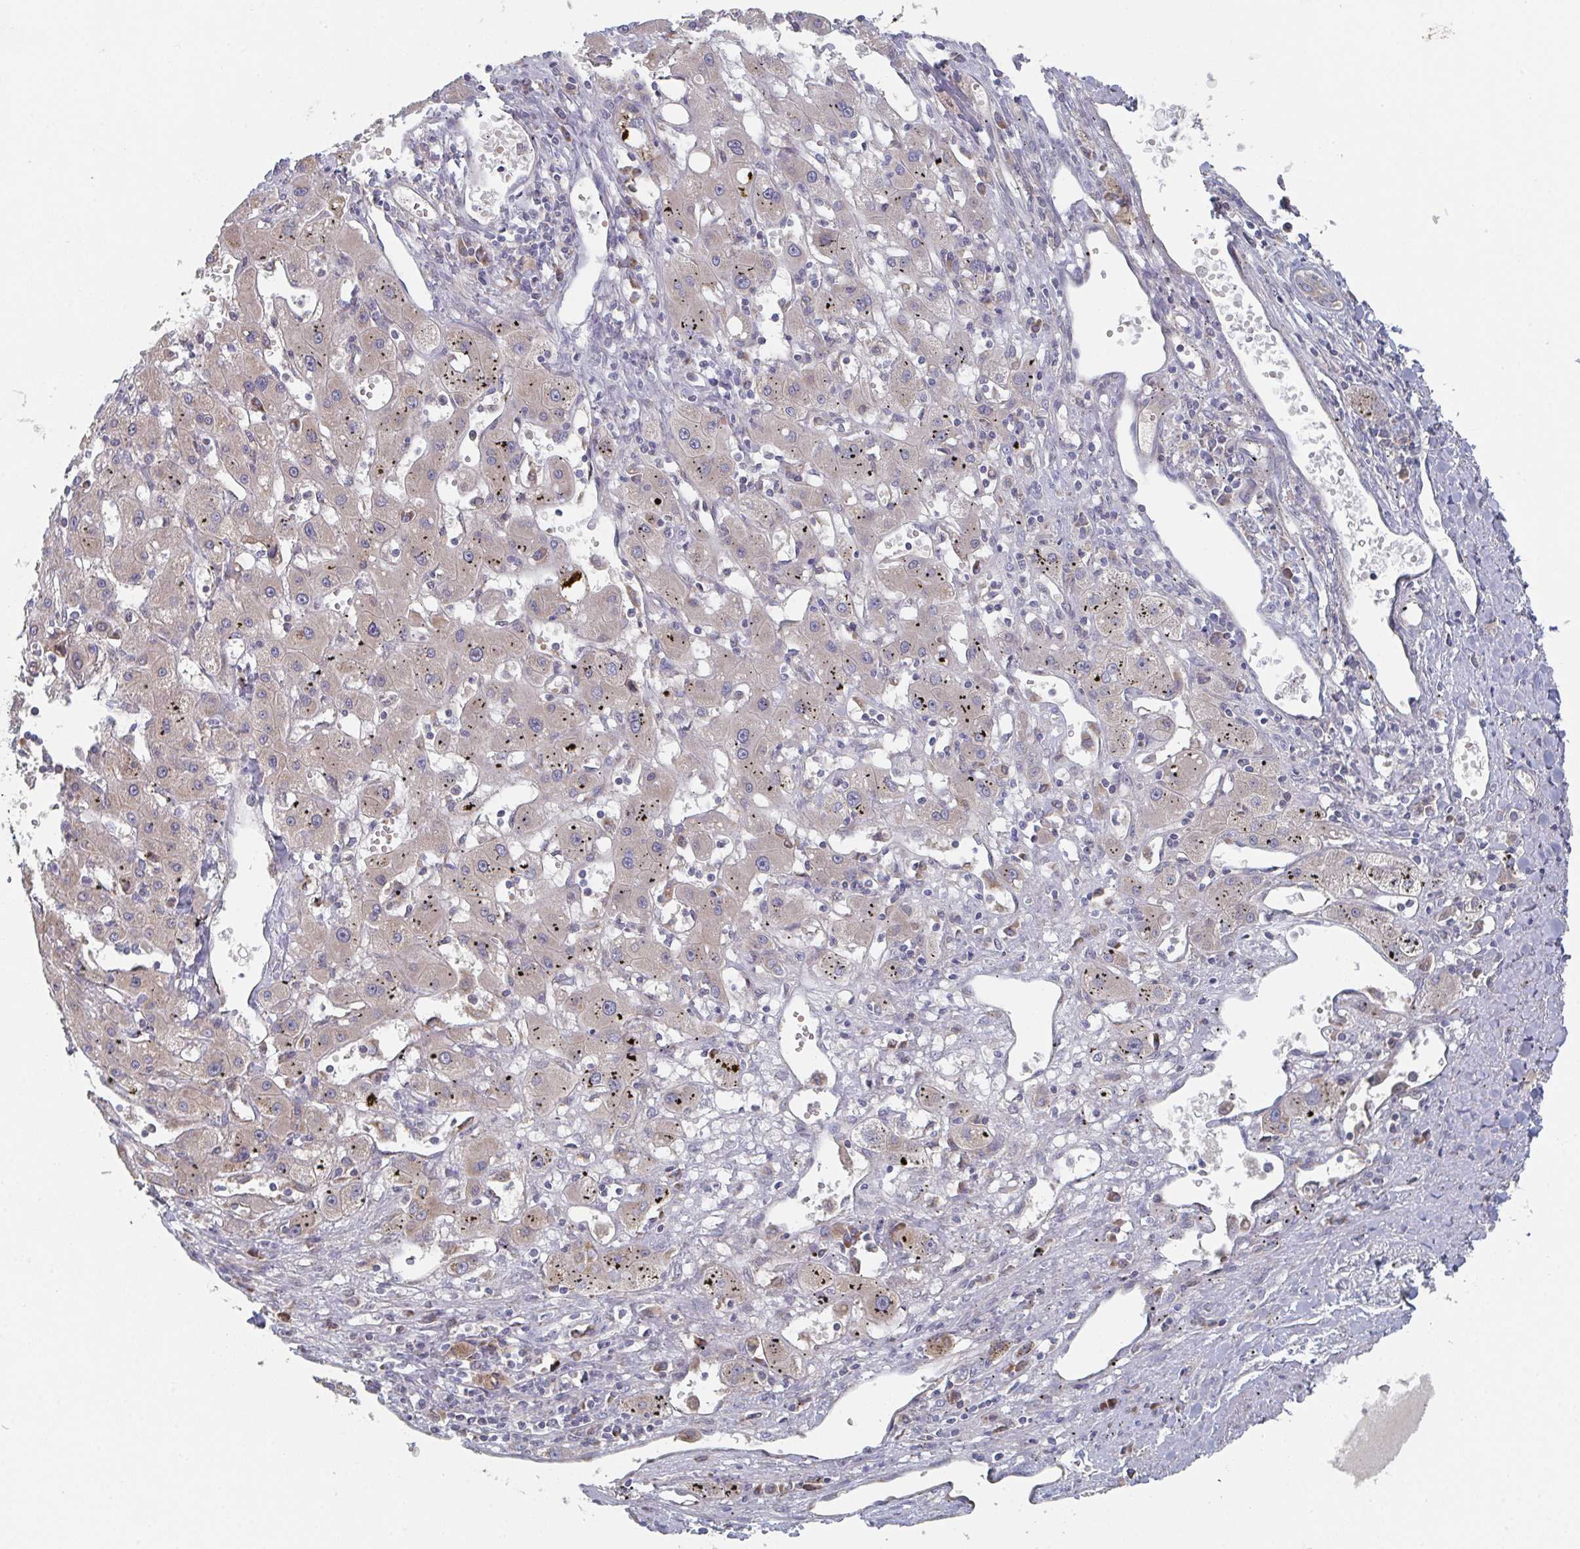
{"staining": {"intensity": "negative", "quantity": "none", "location": "none"}, "tissue": "liver cancer", "cell_type": "Tumor cells", "image_type": "cancer", "snomed": [{"axis": "morphology", "description": "Carcinoma, Hepatocellular, NOS"}, {"axis": "topography", "description": "Liver"}], "caption": "Tumor cells are negative for protein expression in human liver cancer (hepatocellular carcinoma). (Brightfield microscopy of DAB immunohistochemistry at high magnification).", "gene": "ELOVL1", "patient": {"sex": "male", "age": 72}}